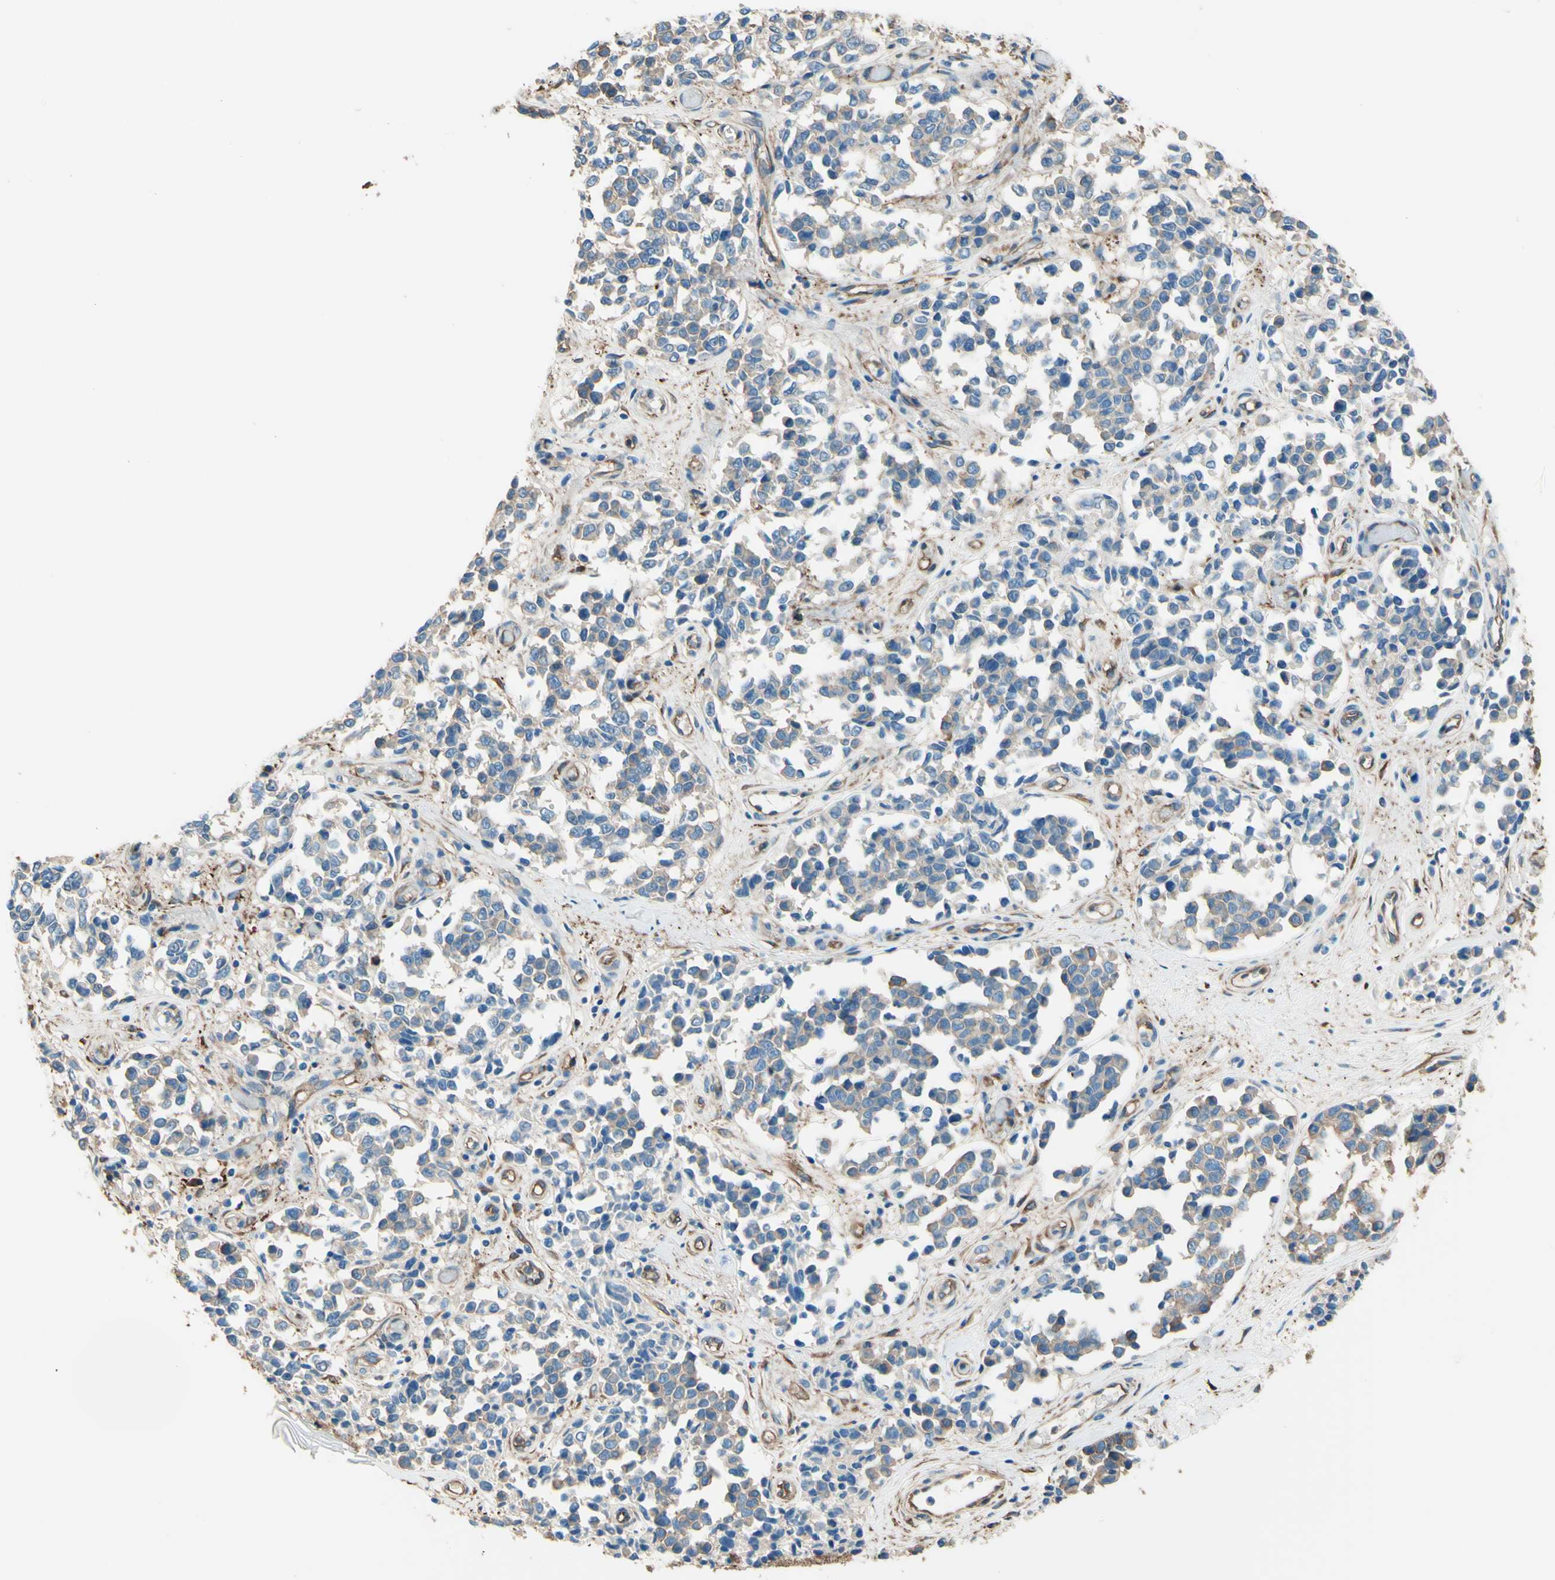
{"staining": {"intensity": "weak", "quantity": "25%-75%", "location": "cytoplasmic/membranous"}, "tissue": "melanoma", "cell_type": "Tumor cells", "image_type": "cancer", "snomed": [{"axis": "morphology", "description": "Malignant melanoma, NOS"}, {"axis": "topography", "description": "Skin"}], "caption": "Immunohistochemistry (IHC) (DAB (3,3'-diaminobenzidine)) staining of melanoma displays weak cytoplasmic/membranous protein expression in approximately 25%-75% of tumor cells. The protein is stained brown, and the nuclei are stained in blue (DAB IHC with brightfield microscopy, high magnification).", "gene": "DPYSL3", "patient": {"sex": "female", "age": 64}}